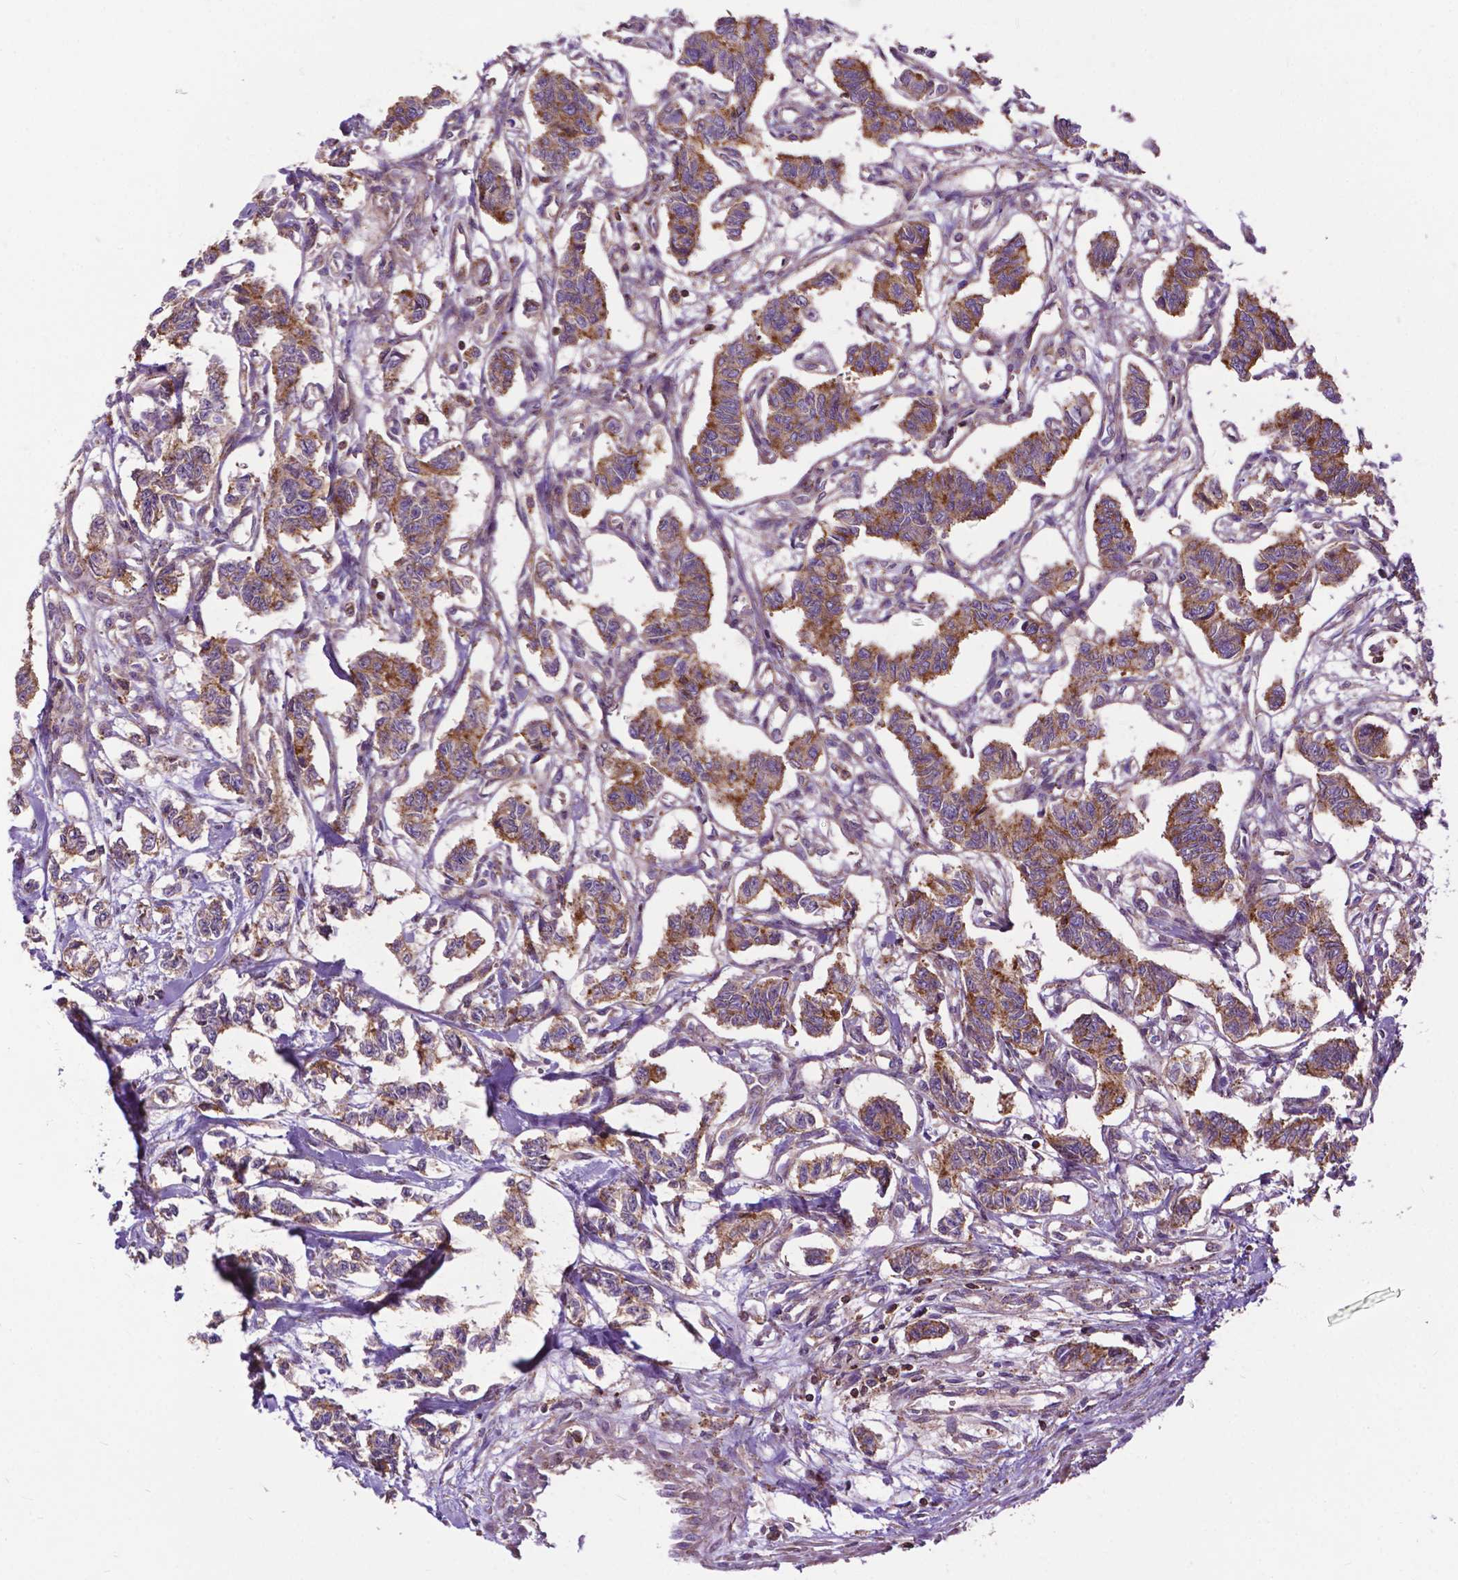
{"staining": {"intensity": "moderate", "quantity": ">75%", "location": "cytoplasmic/membranous"}, "tissue": "carcinoid", "cell_type": "Tumor cells", "image_type": "cancer", "snomed": [{"axis": "morphology", "description": "Carcinoid, malignant, NOS"}, {"axis": "topography", "description": "Kidney"}], "caption": "Immunohistochemistry (IHC) of human carcinoid demonstrates medium levels of moderate cytoplasmic/membranous staining in approximately >75% of tumor cells. The protein of interest is shown in brown color, while the nuclei are stained blue.", "gene": "CHMP4A", "patient": {"sex": "female", "age": 41}}